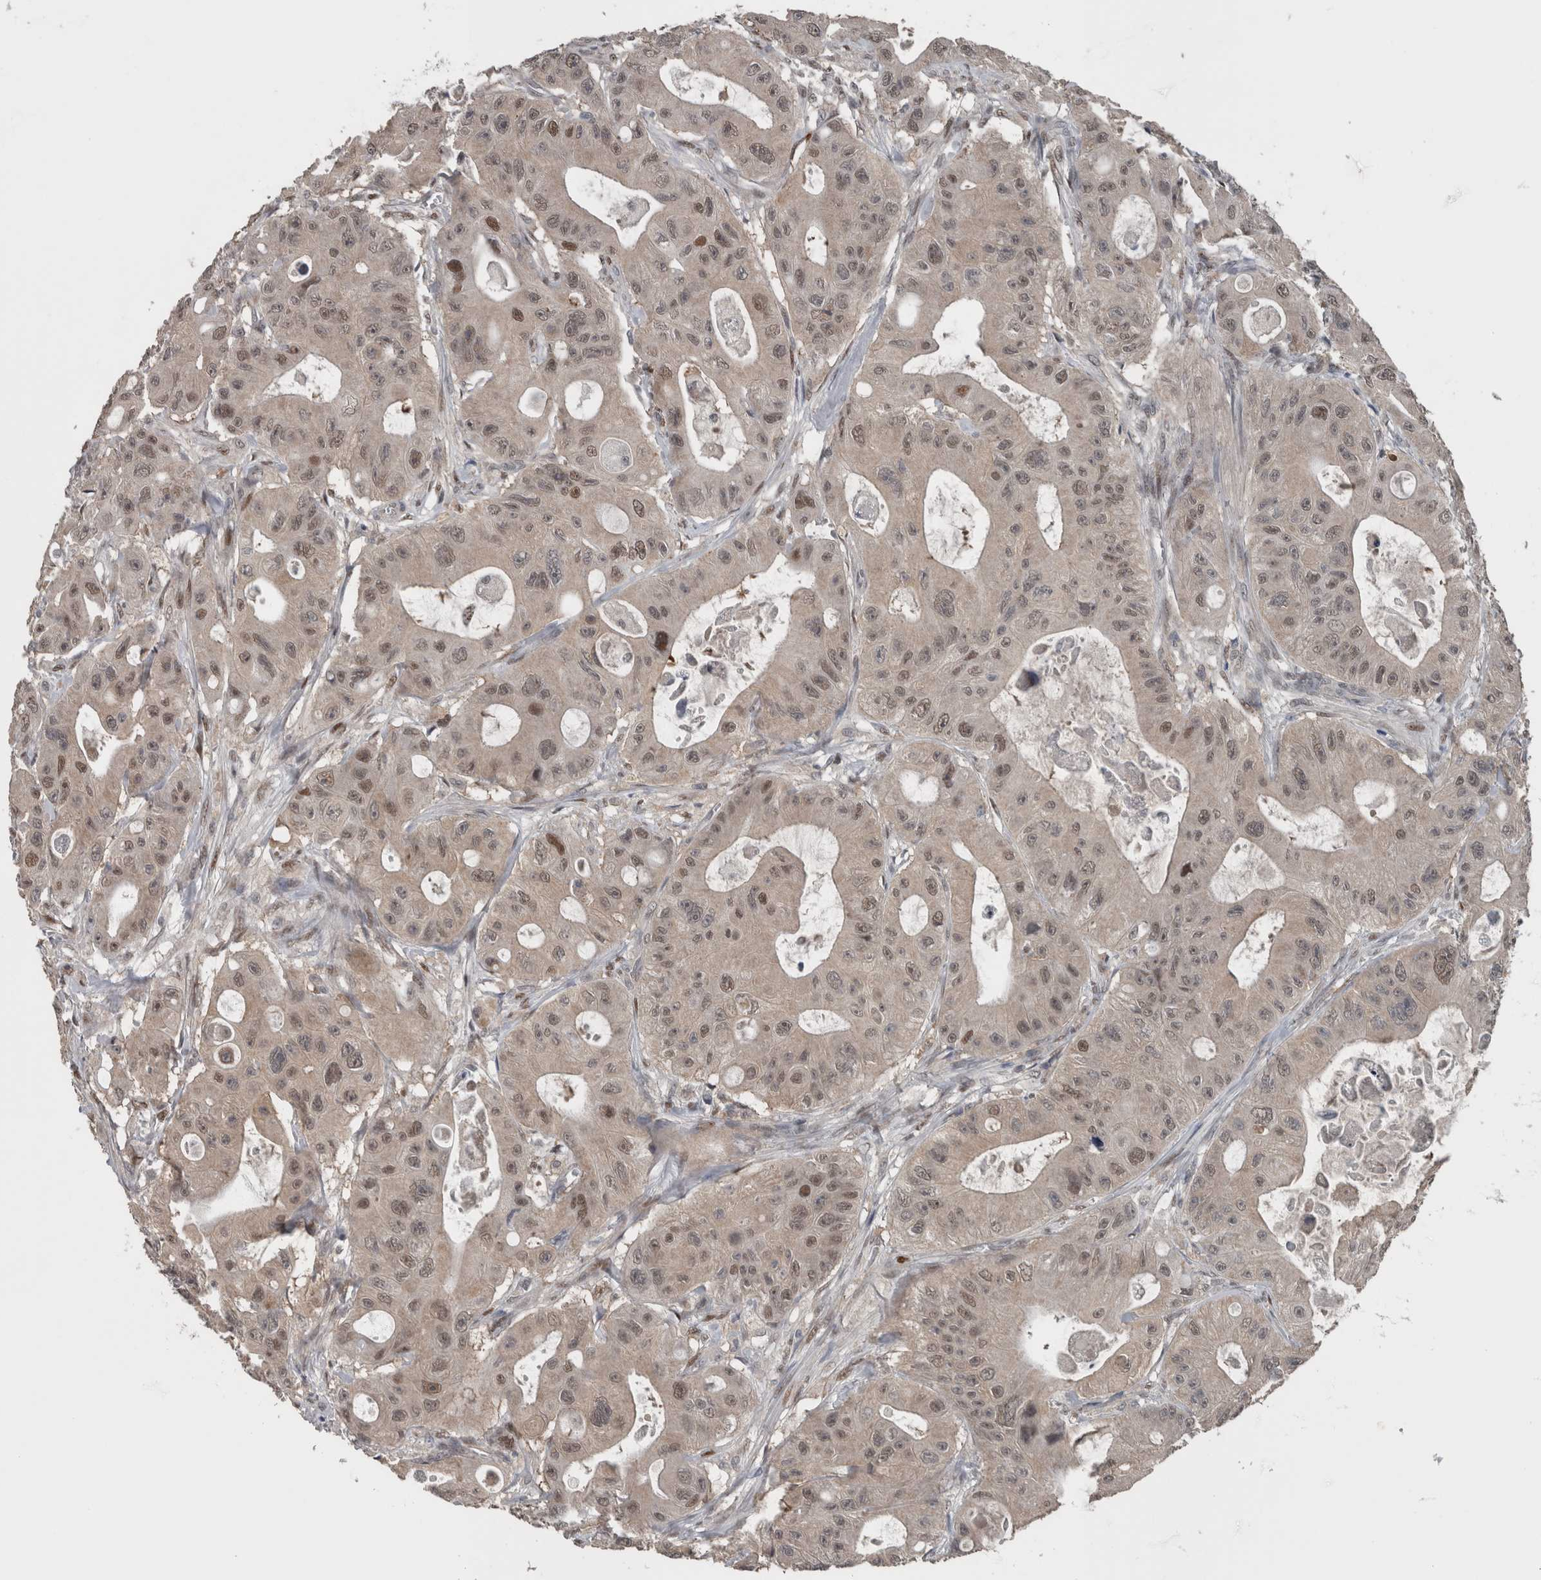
{"staining": {"intensity": "weak", "quantity": ">75%", "location": "nuclear"}, "tissue": "colorectal cancer", "cell_type": "Tumor cells", "image_type": "cancer", "snomed": [{"axis": "morphology", "description": "Adenocarcinoma, NOS"}, {"axis": "topography", "description": "Colon"}], "caption": "Brown immunohistochemical staining in adenocarcinoma (colorectal) reveals weak nuclear positivity in approximately >75% of tumor cells.", "gene": "ZBTB21", "patient": {"sex": "female", "age": 46}}